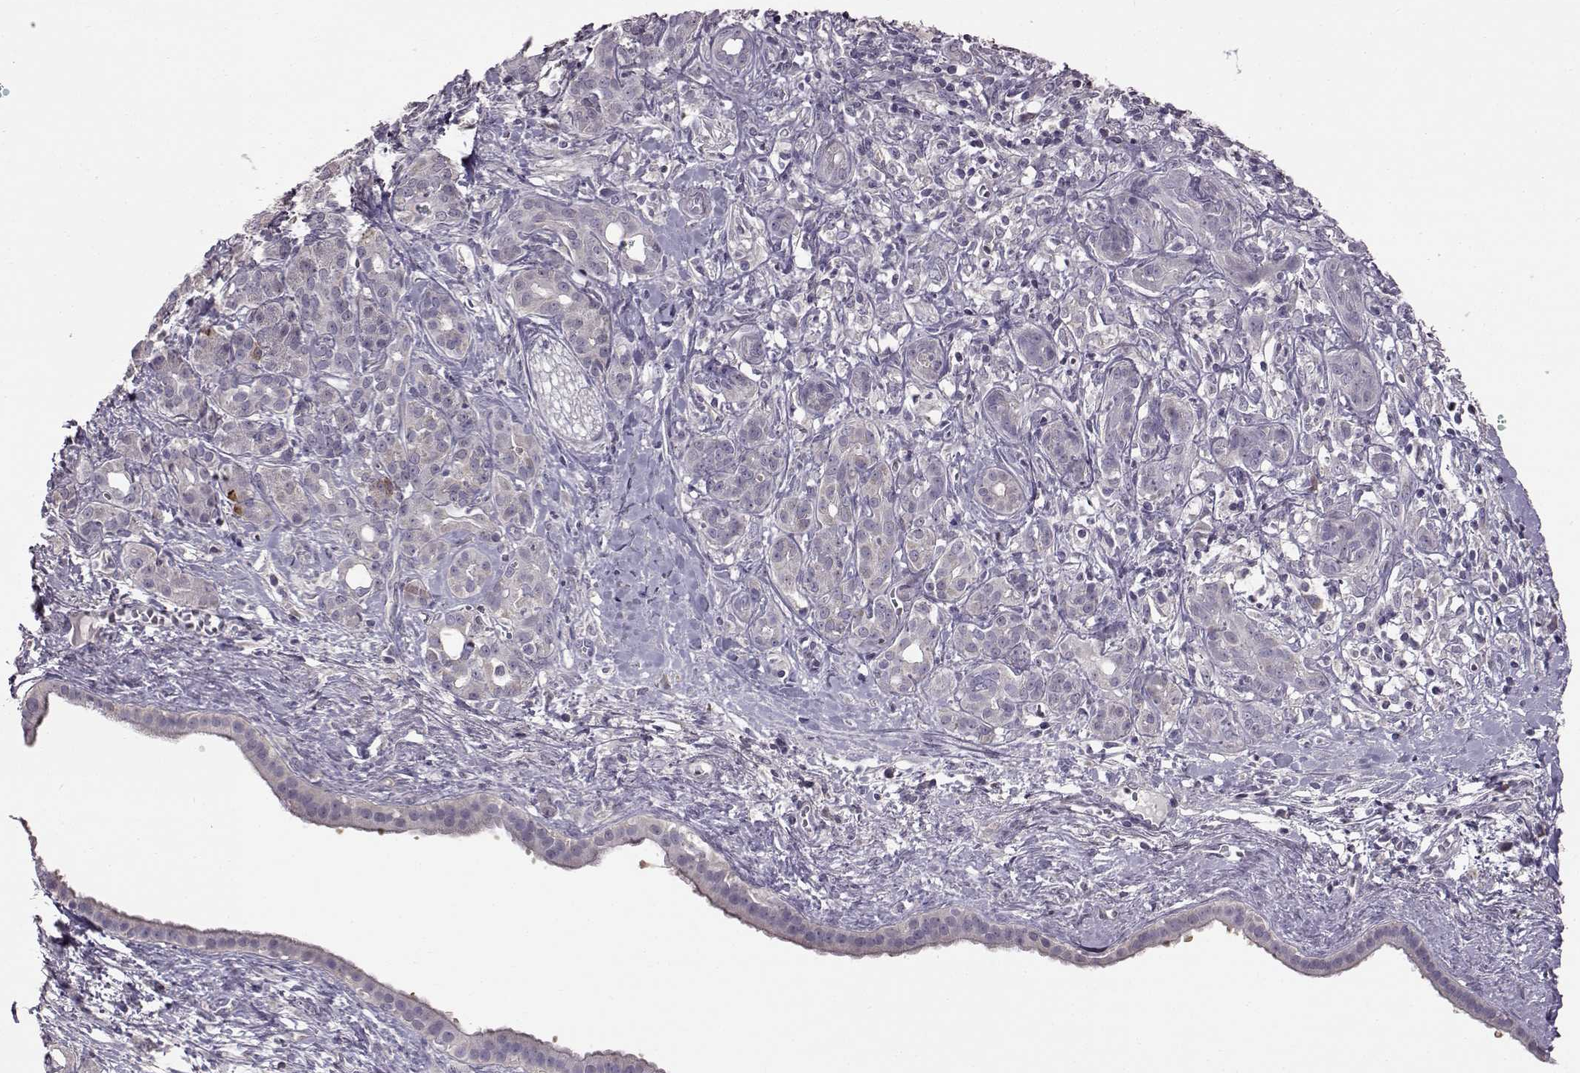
{"staining": {"intensity": "negative", "quantity": "none", "location": "none"}, "tissue": "pancreatic cancer", "cell_type": "Tumor cells", "image_type": "cancer", "snomed": [{"axis": "morphology", "description": "Adenocarcinoma, NOS"}, {"axis": "topography", "description": "Pancreas"}], "caption": "Tumor cells are negative for brown protein staining in pancreatic cancer. The staining is performed using DAB brown chromogen with nuclei counter-stained in using hematoxylin.", "gene": "ADGRG2", "patient": {"sex": "male", "age": 61}}